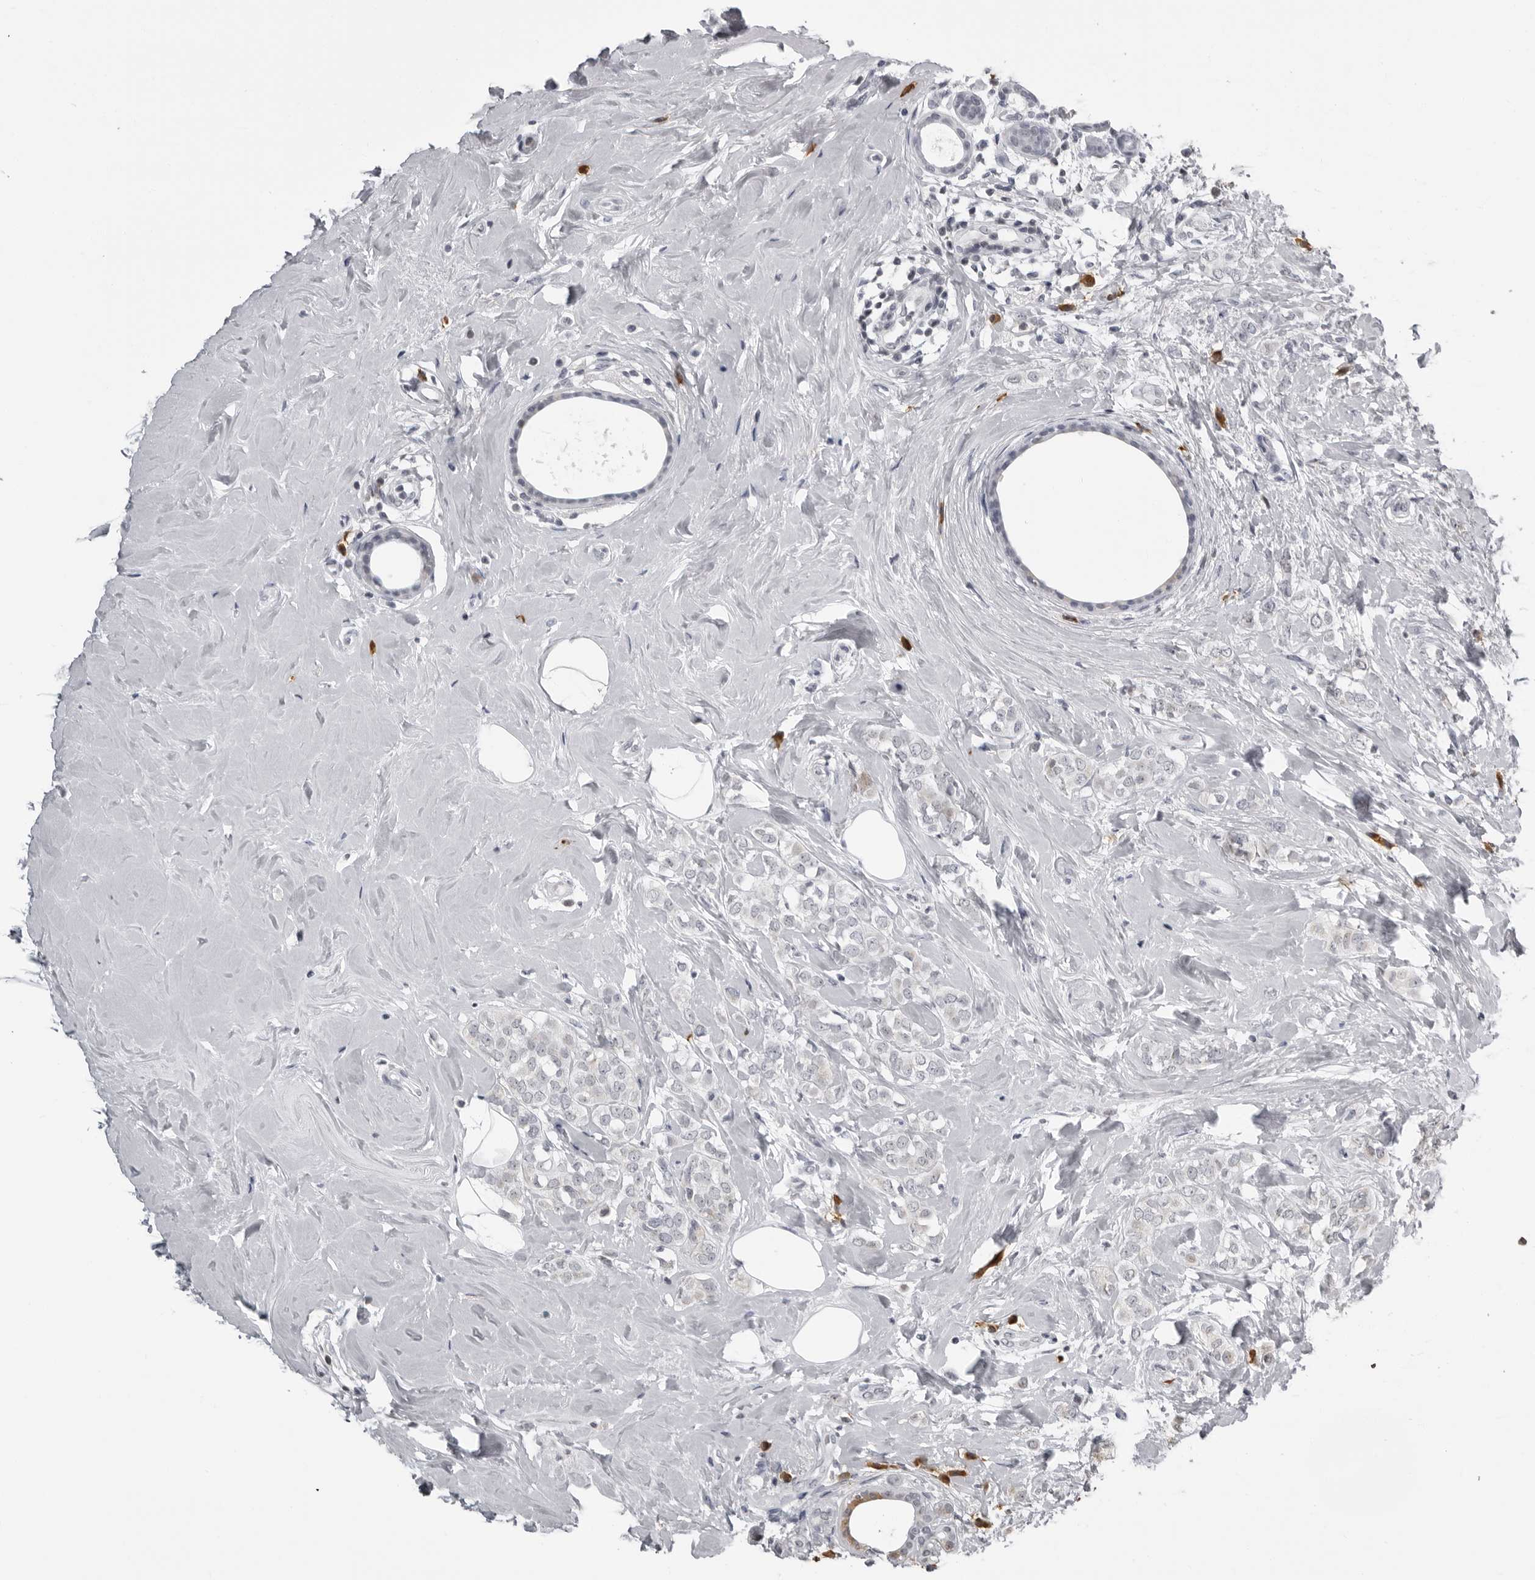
{"staining": {"intensity": "negative", "quantity": "none", "location": "none"}, "tissue": "breast cancer", "cell_type": "Tumor cells", "image_type": "cancer", "snomed": [{"axis": "morphology", "description": "Lobular carcinoma"}, {"axis": "topography", "description": "Breast"}], "caption": "The IHC photomicrograph has no significant expression in tumor cells of breast cancer tissue. (DAB immunohistochemistry (IHC) with hematoxylin counter stain).", "gene": "RTCA", "patient": {"sex": "female", "age": 47}}